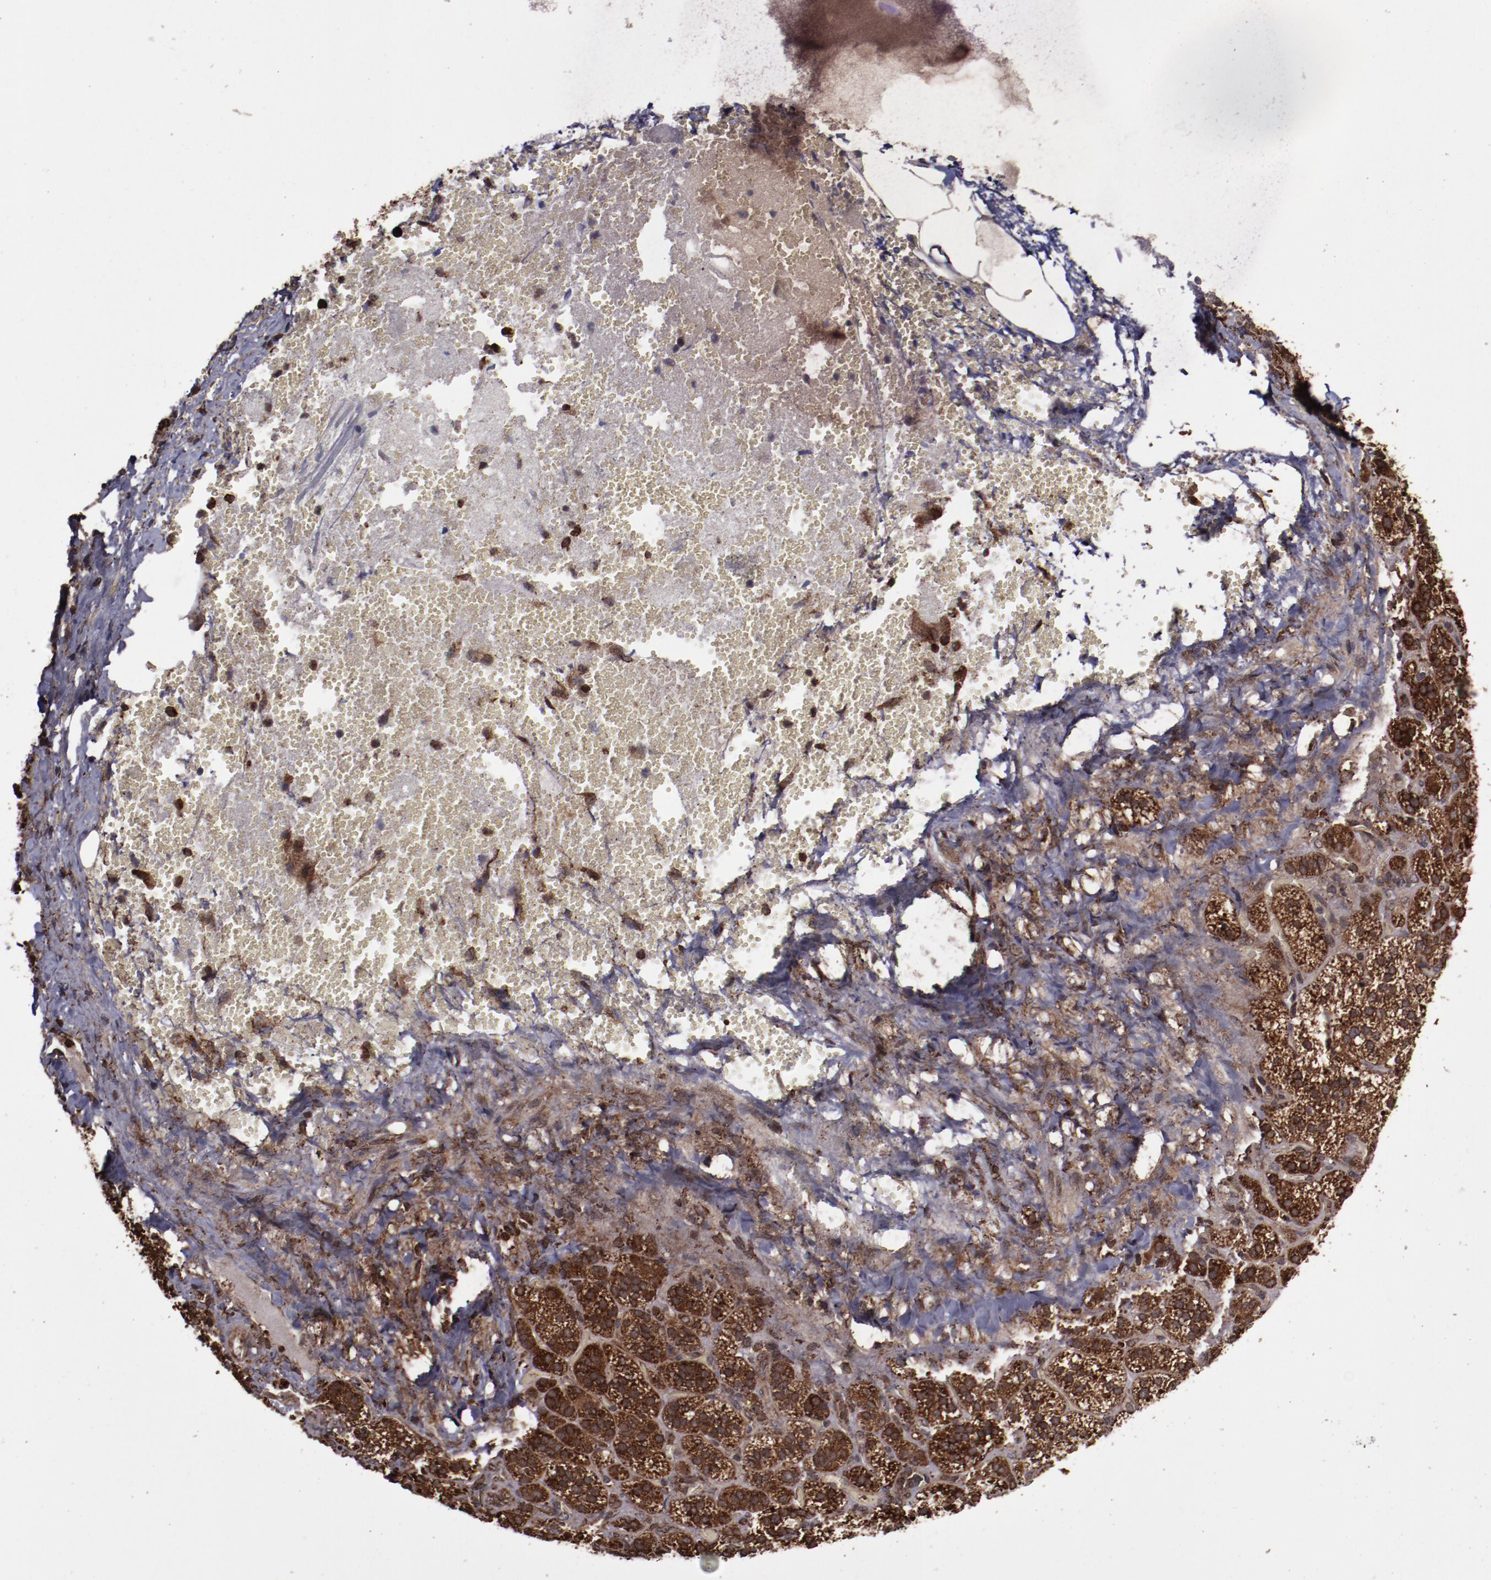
{"staining": {"intensity": "strong", "quantity": ">75%", "location": "cytoplasmic/membranous,nuclear"}, "tissue": "adrenal gland", "cell_type": "Glandular cells", "image_type": "normal", "snomed": [{"axis": "morphology", "description": "Normal tissue, NOS"}, {"axis": "topography", "description": "Adrenal gland"}], "caption": "Immunohistochemical staining of unremarkable human adrenal gland demonstrates >75% levels of strong cytoplasmic/membranous,nuclear protein expression in about >75% of glandular cells. (DAB IHC with brightfield microscopy, high magnification).", "gene": "EIF4ENIF1", "patient": {"sex": "female", "age": 71}}